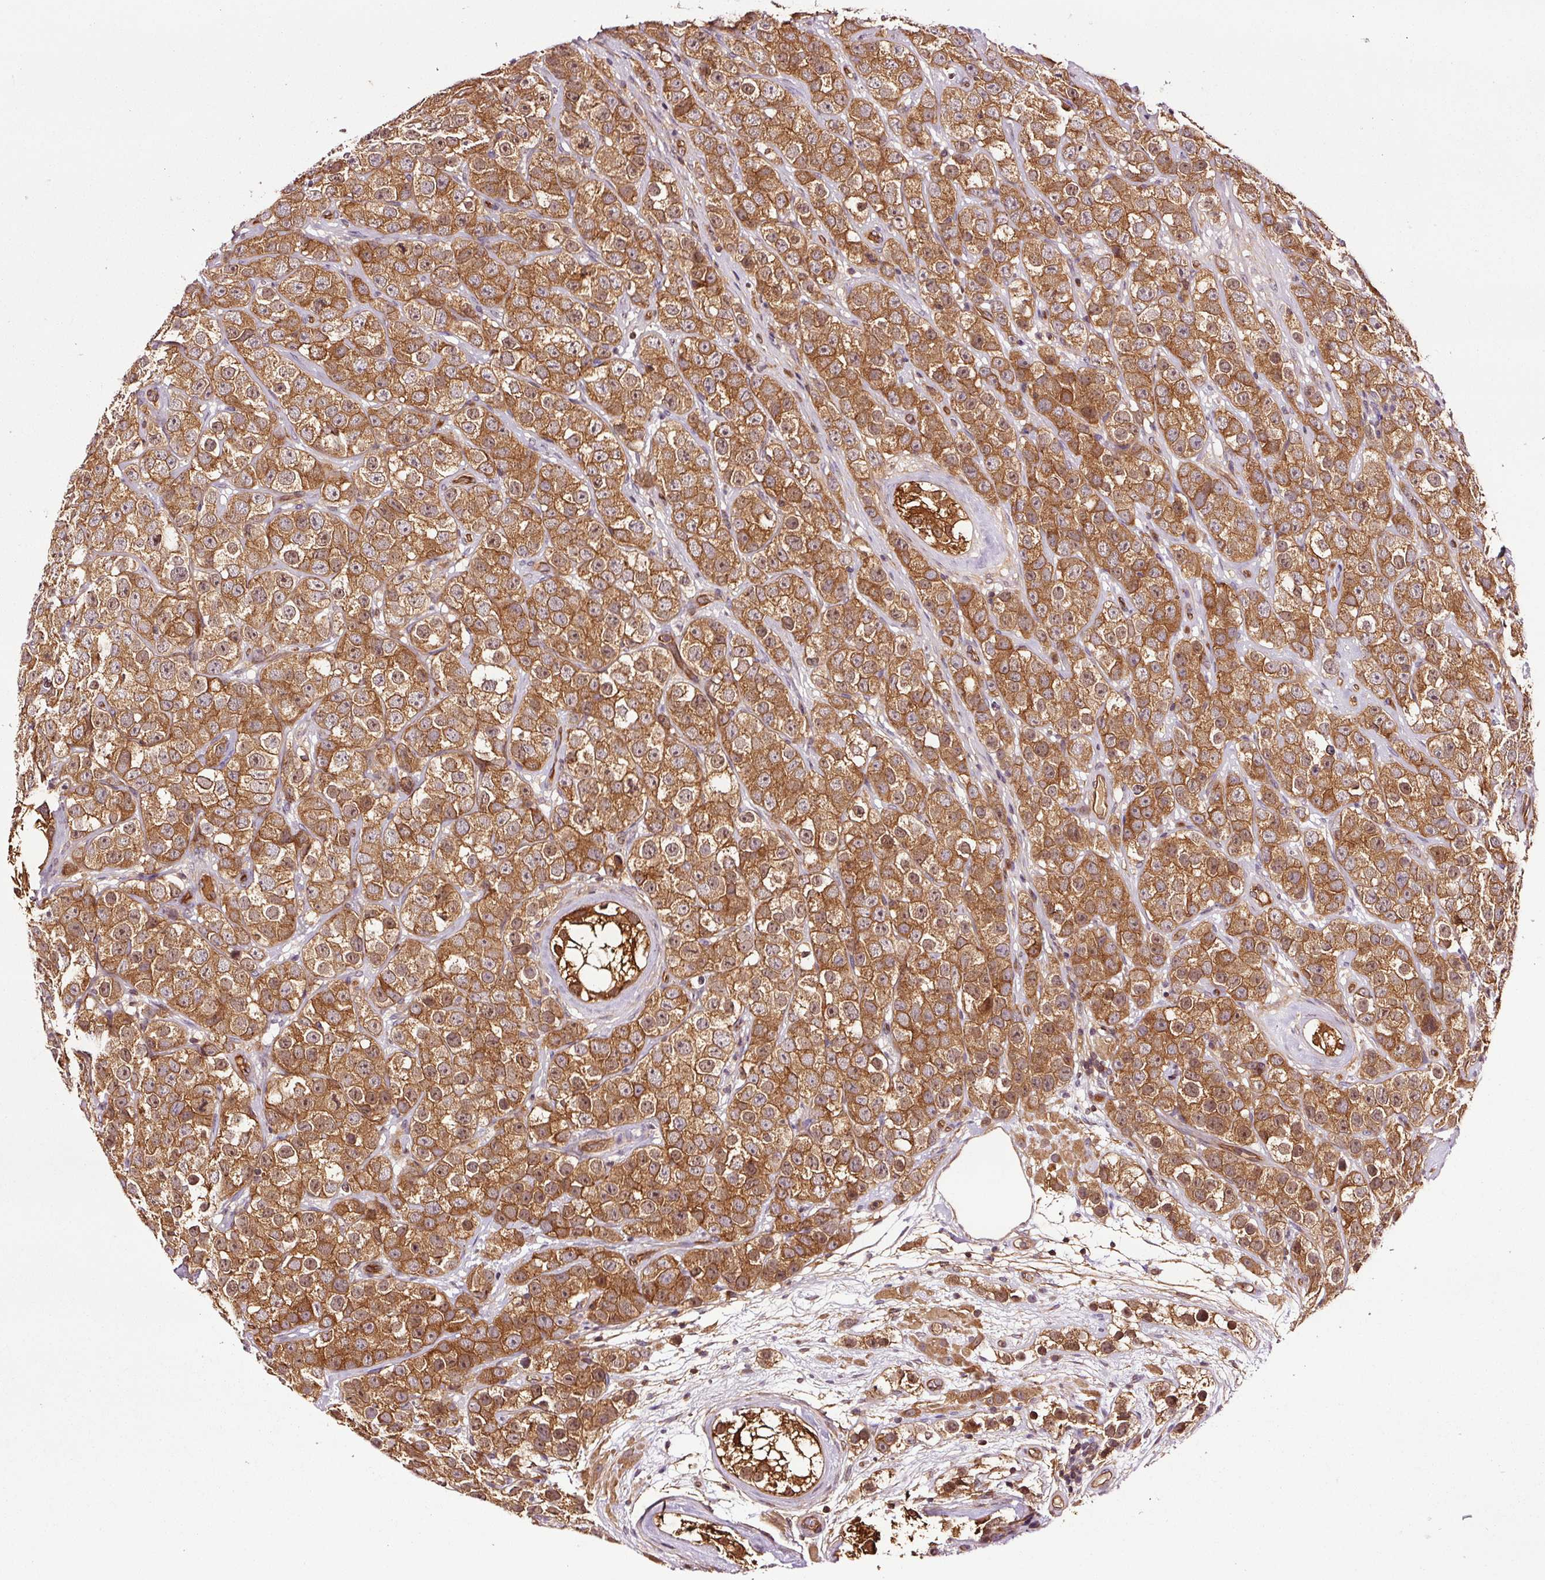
{"staining": {"intensity": "moderate", "quantity": ">75%", "location": "cytoplasmic/membranous"}, "tissue": "testis cancer", "cell_type": "Tumor cells", "image_type": "cancer", "snomed": [{"axis": "morphology", "description": "Seminoma, NOS"}, {"axis": "topography", "description": "Testis"}], "caption": "An immunohistochemistry histopathology image of tumor tissue is shown. Protein staining in brown labels moderate cytoplasmic/membranous positivity in seminoma (testis) within tumor cells.", "gene": "METAP1", "patient": {"sex": "male", "age": 28}}